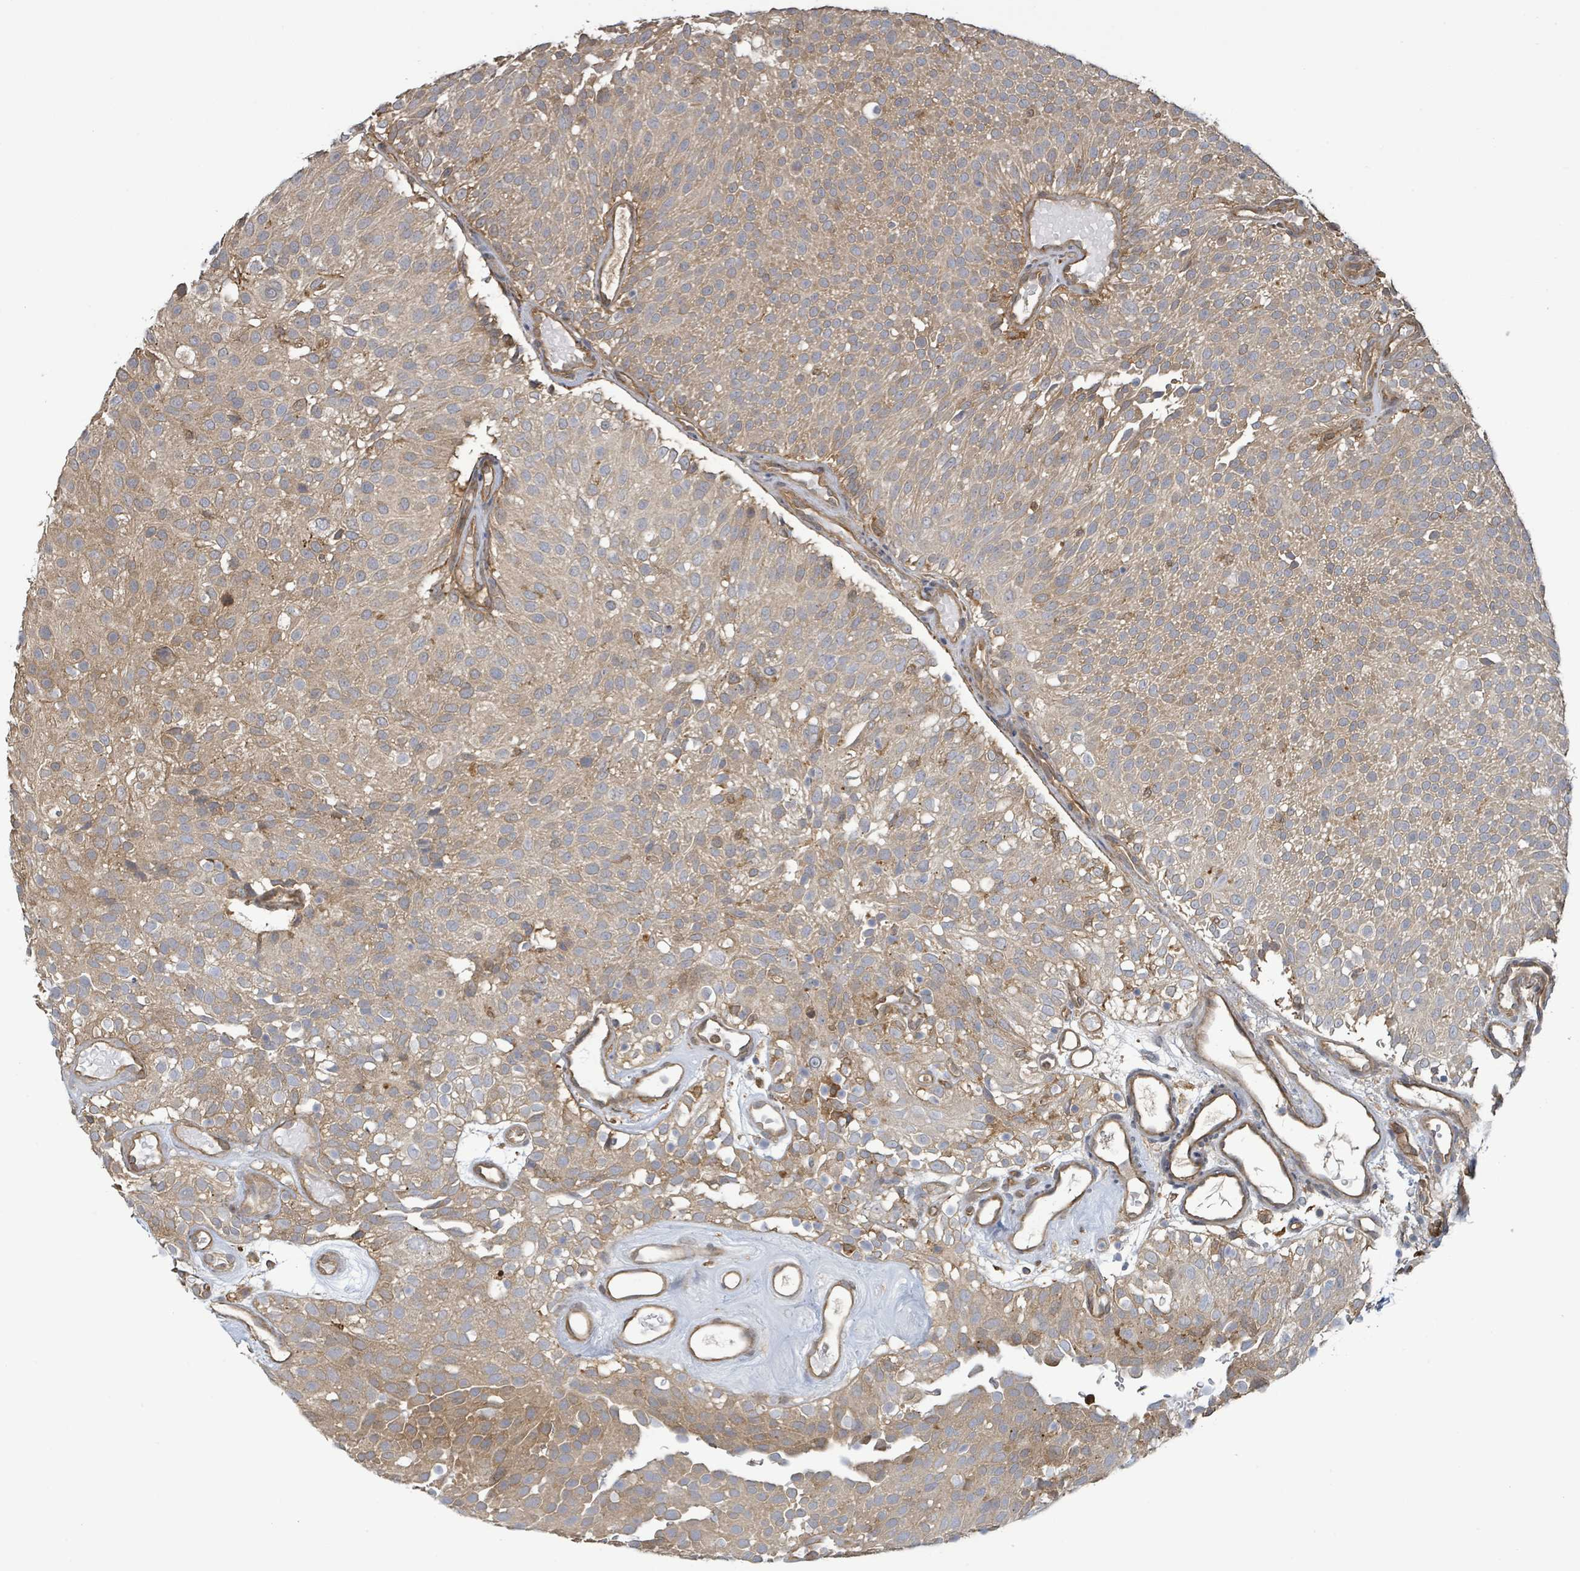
{"staining": {"intensity": "moderate", "quantity": ">75%", "location": "cytoplasmic/membranous"}, "tissue": "urothelial cancer", "cell_type": "Tumor cells", "image_type": "cancer", "snomed": [{"axis": "morphology", "description": "Urothelial carcinoma, Low grade"}, {"axis": "topography", "description": "Urinary bladder"}], "caption": "Immunohistochemistry photomicrograph of urothelial cancer stained for a protein (brown), which displays medium levels of moderate cytoplasmic/membranous staining in about >75% of tumor cells.", "gene": "ARPIN", "patient": {"sex": "male", "age": 78}}